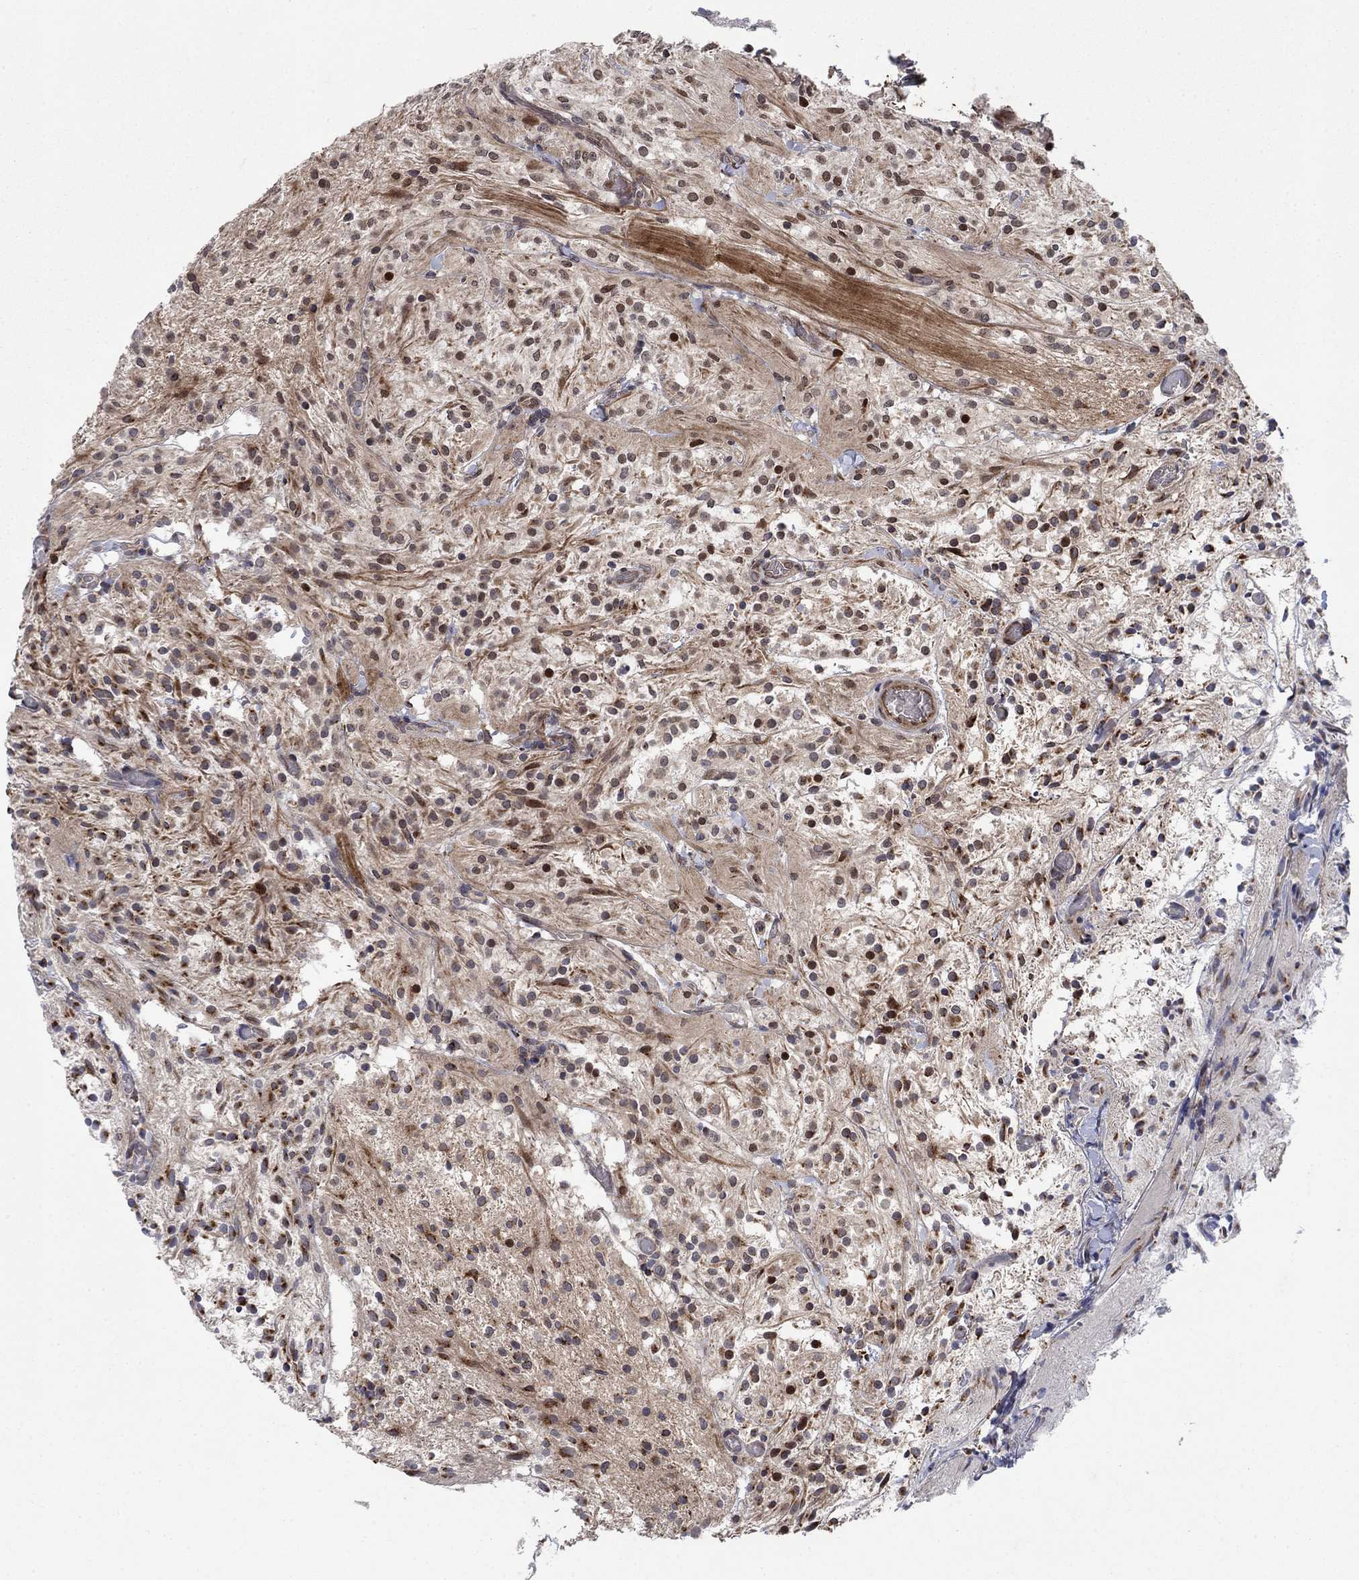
{"staining": {"intensity": "strong", "quantity": "<25%", "location": "nuclear"}, "tissue": "glioma", "cell_type": "Tumor cells", "image_type": "cancer", "snomed": [{"axis": "morphology", "description": "Glioma, malignant, Low grade"}, {"axis": "topography", "description": "Brain"}], "caption": "There is medium levels of strong nuclear staining in tumor cells of malignant low-grade glioma, as demonstrated by immunohistochemical staining (brown color).", "gene": "PRICKLE4", "patient": {"sex": "male", "age": 3}}